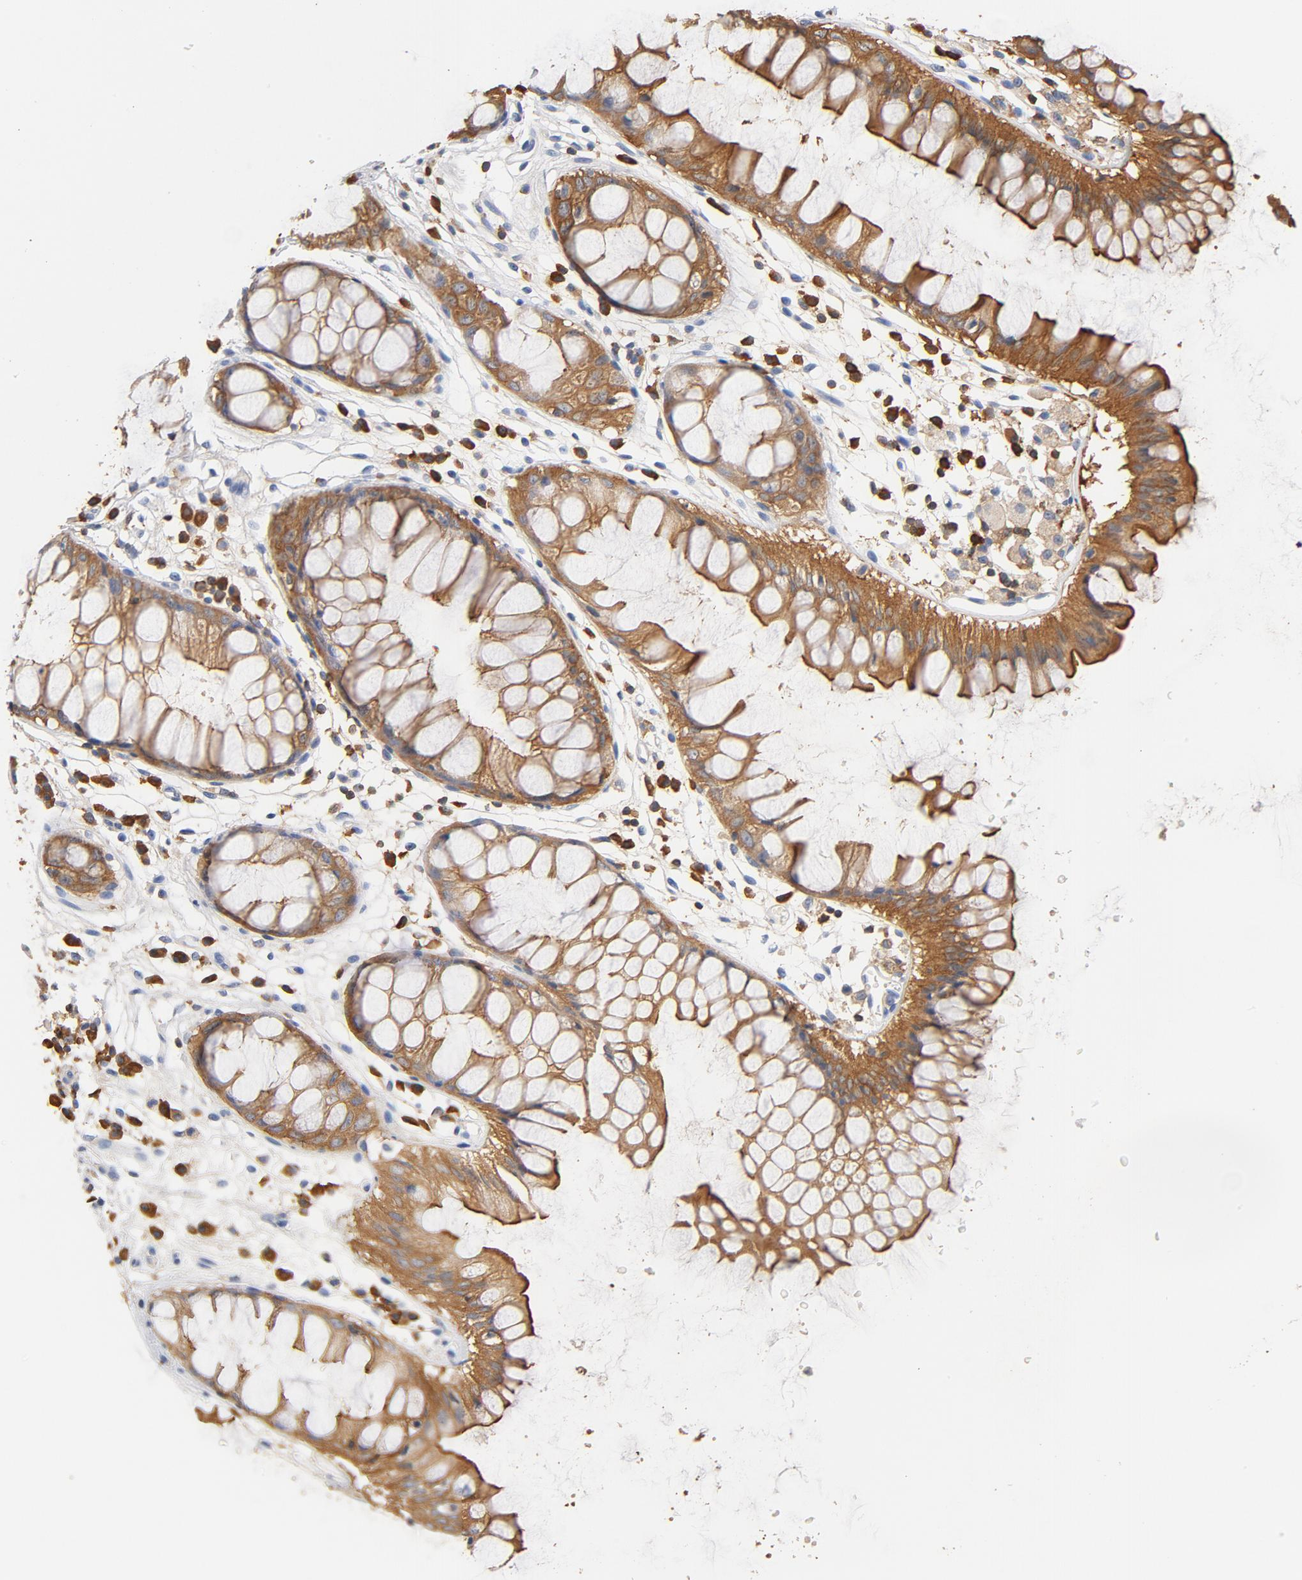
{"staining": {"intensity": "moderate", "quantity": ">75%", "location": "cytoplasmic/membranous"}, "tissue": "rectum", "cell_type": "Glandular cells", "image_type": "normal", "snomed": [{"axis": "morphology", "description": "Normal tissue, NOS"}, {"axis": "morphology", "description": "Adenocarcinoma, NOS"}, {"axis": "topography", "description": "Rectum"}], "caption": "The histopathology image demonstrates staining of benign rectum, revealing moderate cytoplasmic/membranous protein staining (brown color) within glandular cells. Using DAB (brown) and hematoxylin (blue) stains, captured at high magnification using brightfield microscopy.", "gene": "EZR", "patient": {"sex": "female", "age": 65}}